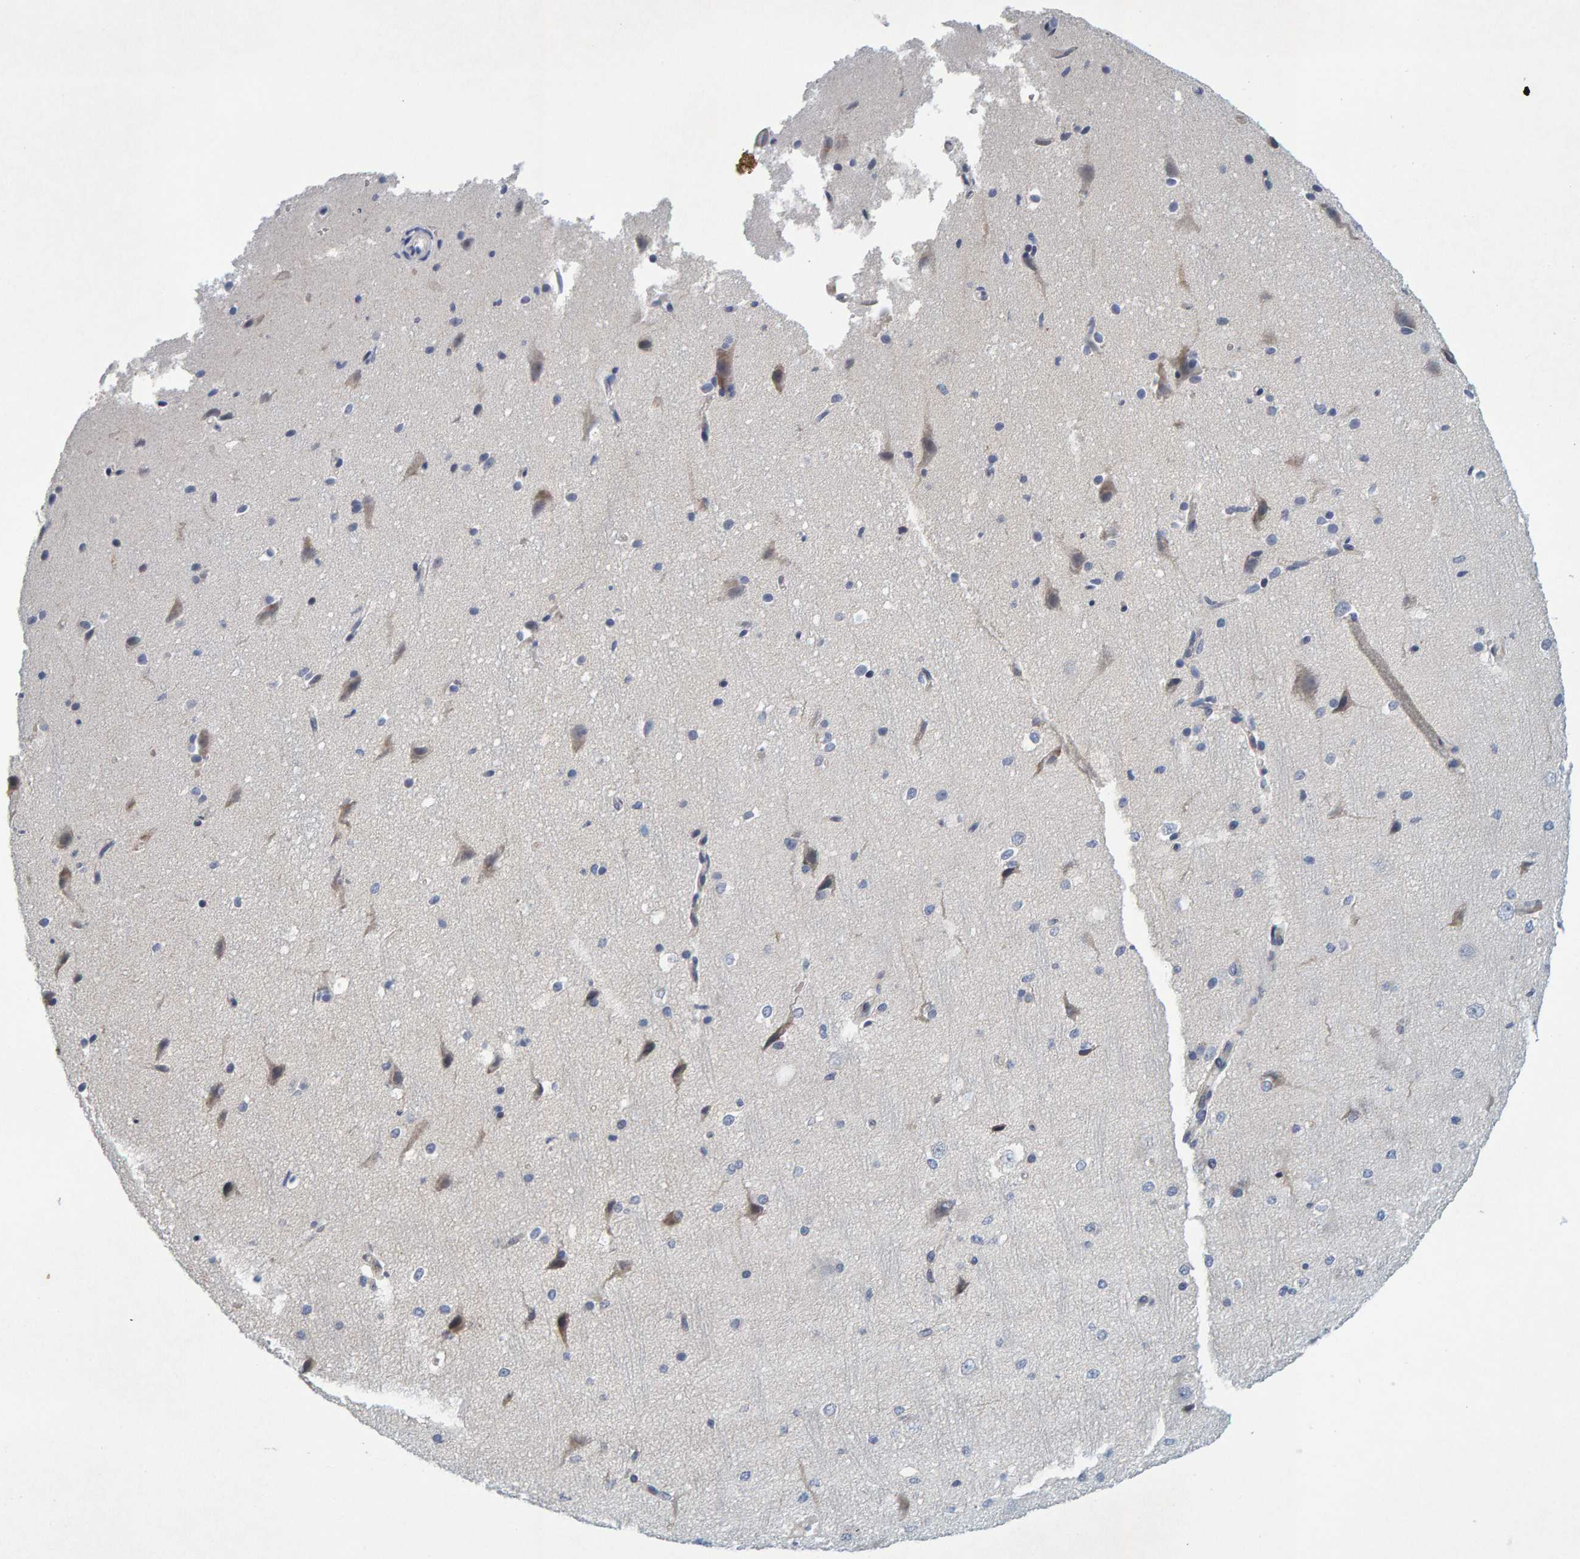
{"staining": {"intensity": "negative", "quantity": "none", "location": "none"}, "tissue": "cerebral cortex", "cell_type": "Endothelial cells", "image_type": "normal", "snomed": [{"axis": "morphology", "description": "Normal tissue, NOS"}, {"axis": "morphology", "description": "Developmental malformation"}, {"axis": "topography", "description": "Cerebral cortex"}], "caption": "Histopathology image shows no significant protein expression in endothelial cells of normal cerebral cortex. (Immunohistochemistry (ihc), brightfield microscopy, high magnification).", "gene": "ZNF77", "patient": {"sex": "female", "age": 30}}